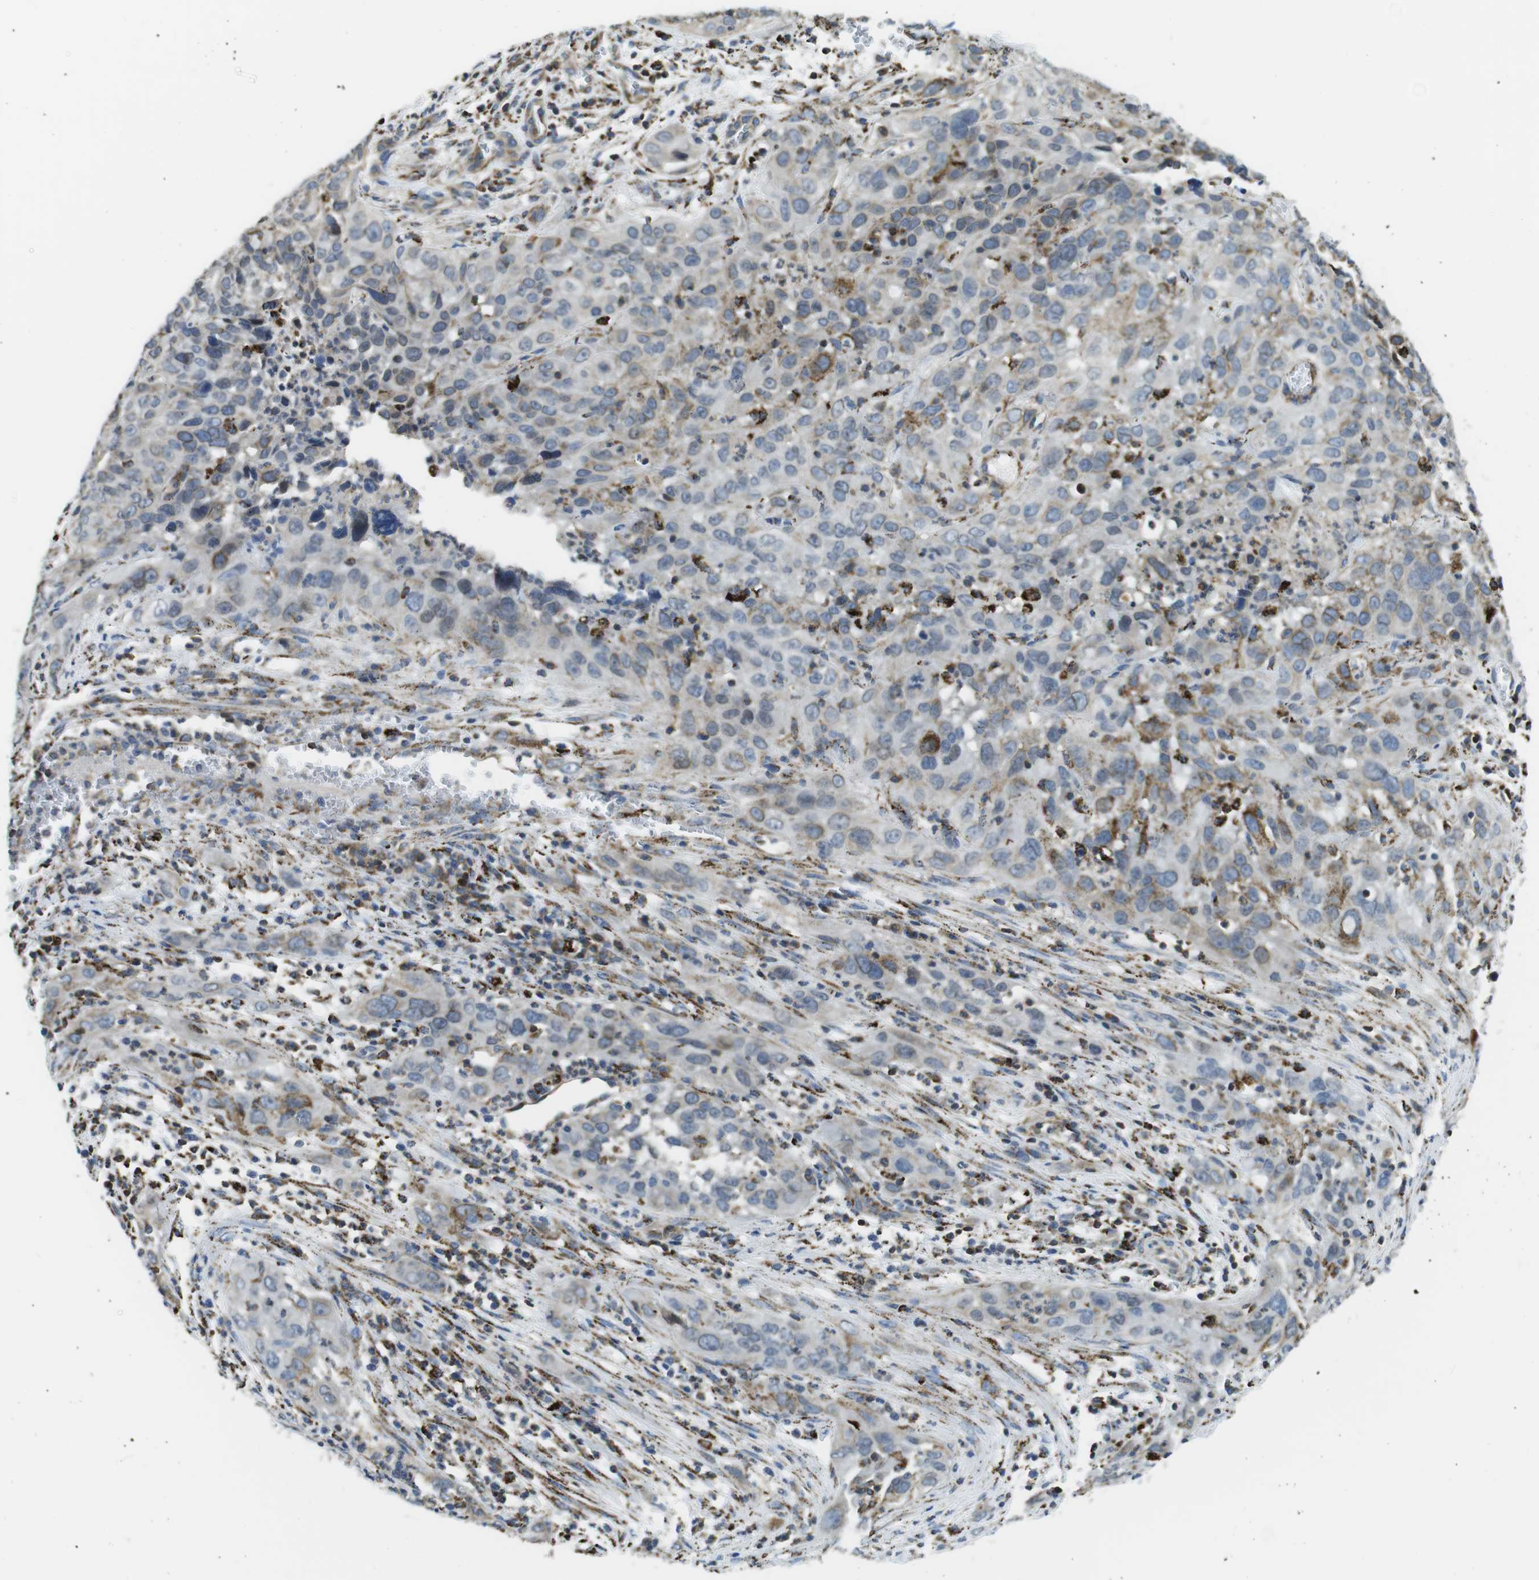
{"staining": {"intensity": "negative", "quantity": "none", "location": "none"}, "tissue": "cervical cancer", "cell_type": "Tumor cells", "image_type": "cancer", "snomed": [{"axis": "morphology", "description": "Squamous cell carcinoma, NOS"}, {"axis": "topography", "description": "Cervix"}], "caption": "This histopathology image is of cervical cancer stained with immunohistochemistry (IHC) to label a protein in brown with the nuclei are counter-stained blue. There is no positivity in tumor cells.", "gene": "KCNE3", "patient": {"sex": "female", "age": 32}}